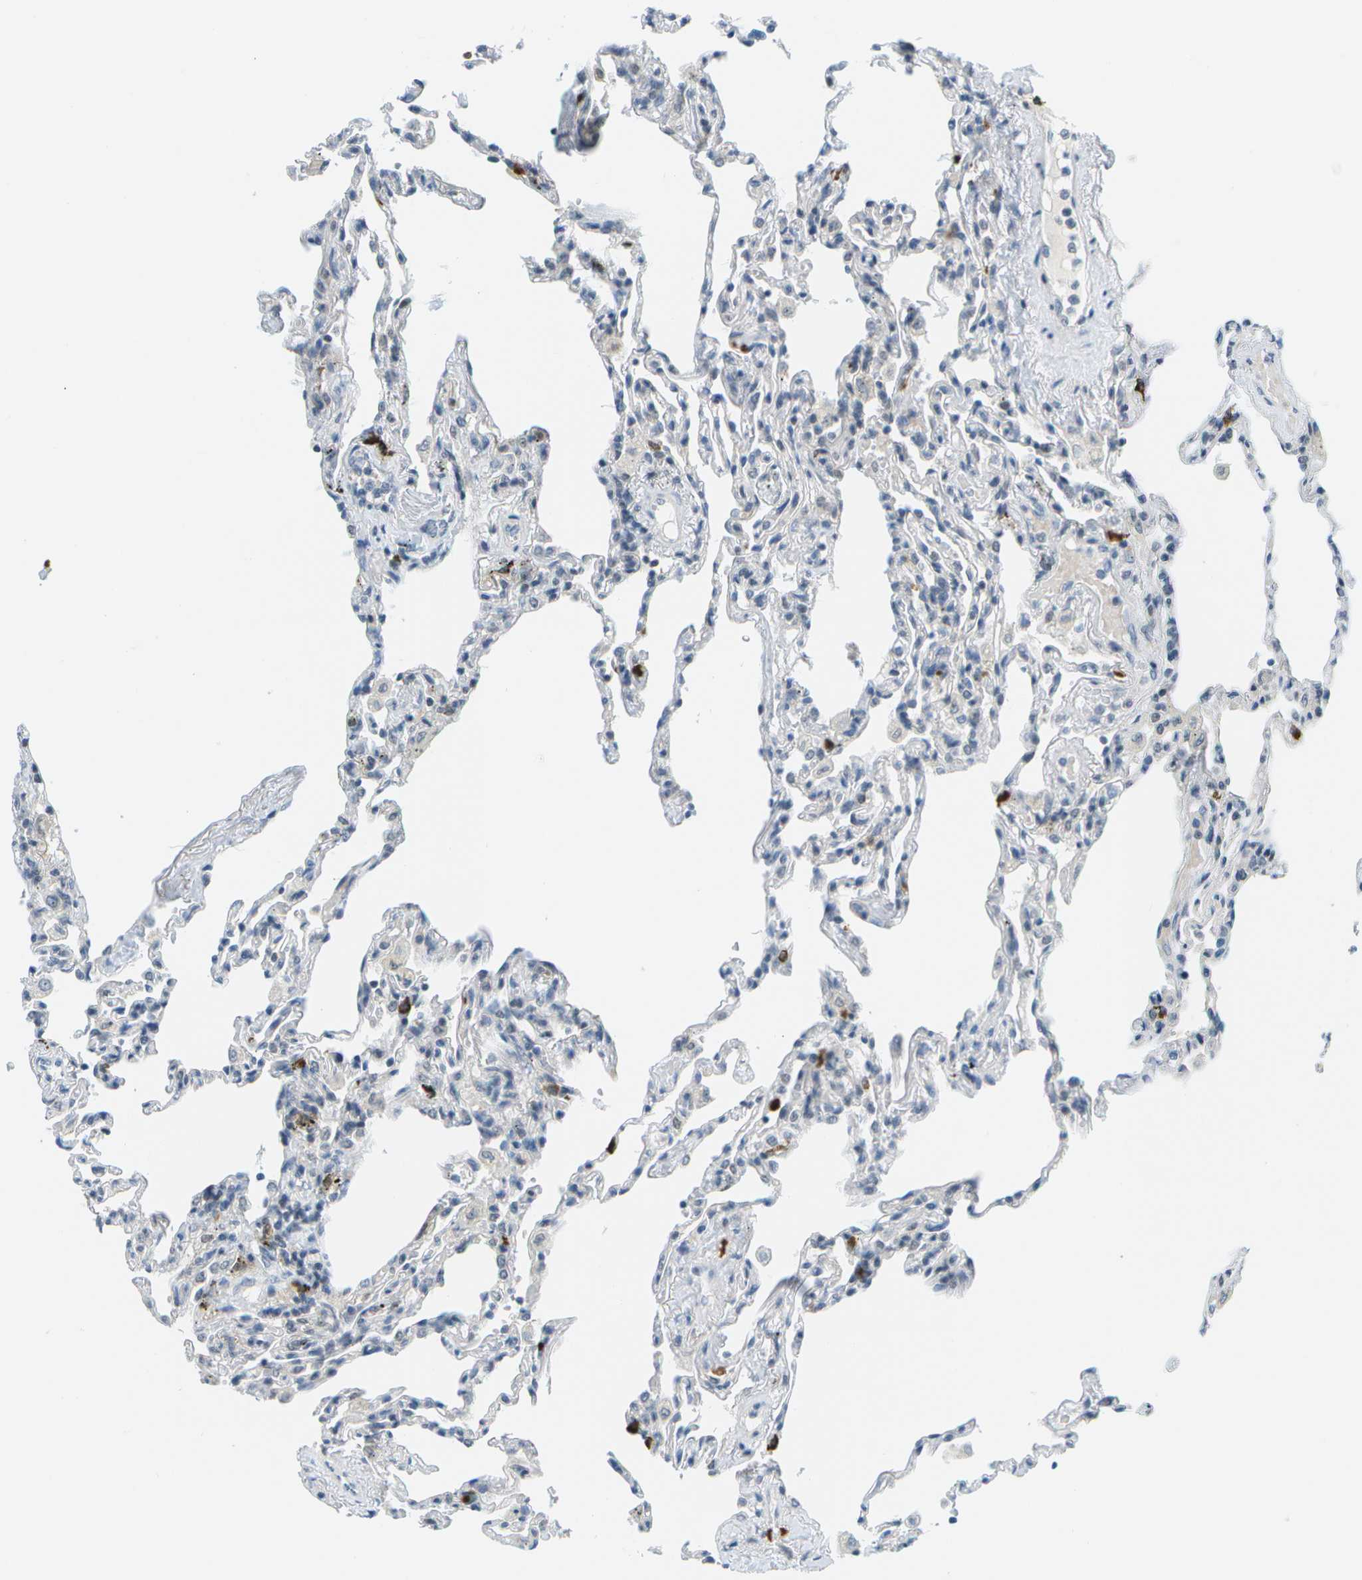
{"staining": {"intensity": "negative", "quantity": "none", "location": "none"}, "tissue": "lung", "cell_type": "Alveolar cells", "image_type": "normal", "snomed": [{"axis": "morphology", "description": "Normal tissue, NOS"}, {"axis": "topography", "description": "Lung"}], "caption": "A photomicrograph of lung stained for a protein exhibits no brown staining in alveolar cells.", "gene": "PITHD1", "patient": {"sex": "male", "age": 59}}